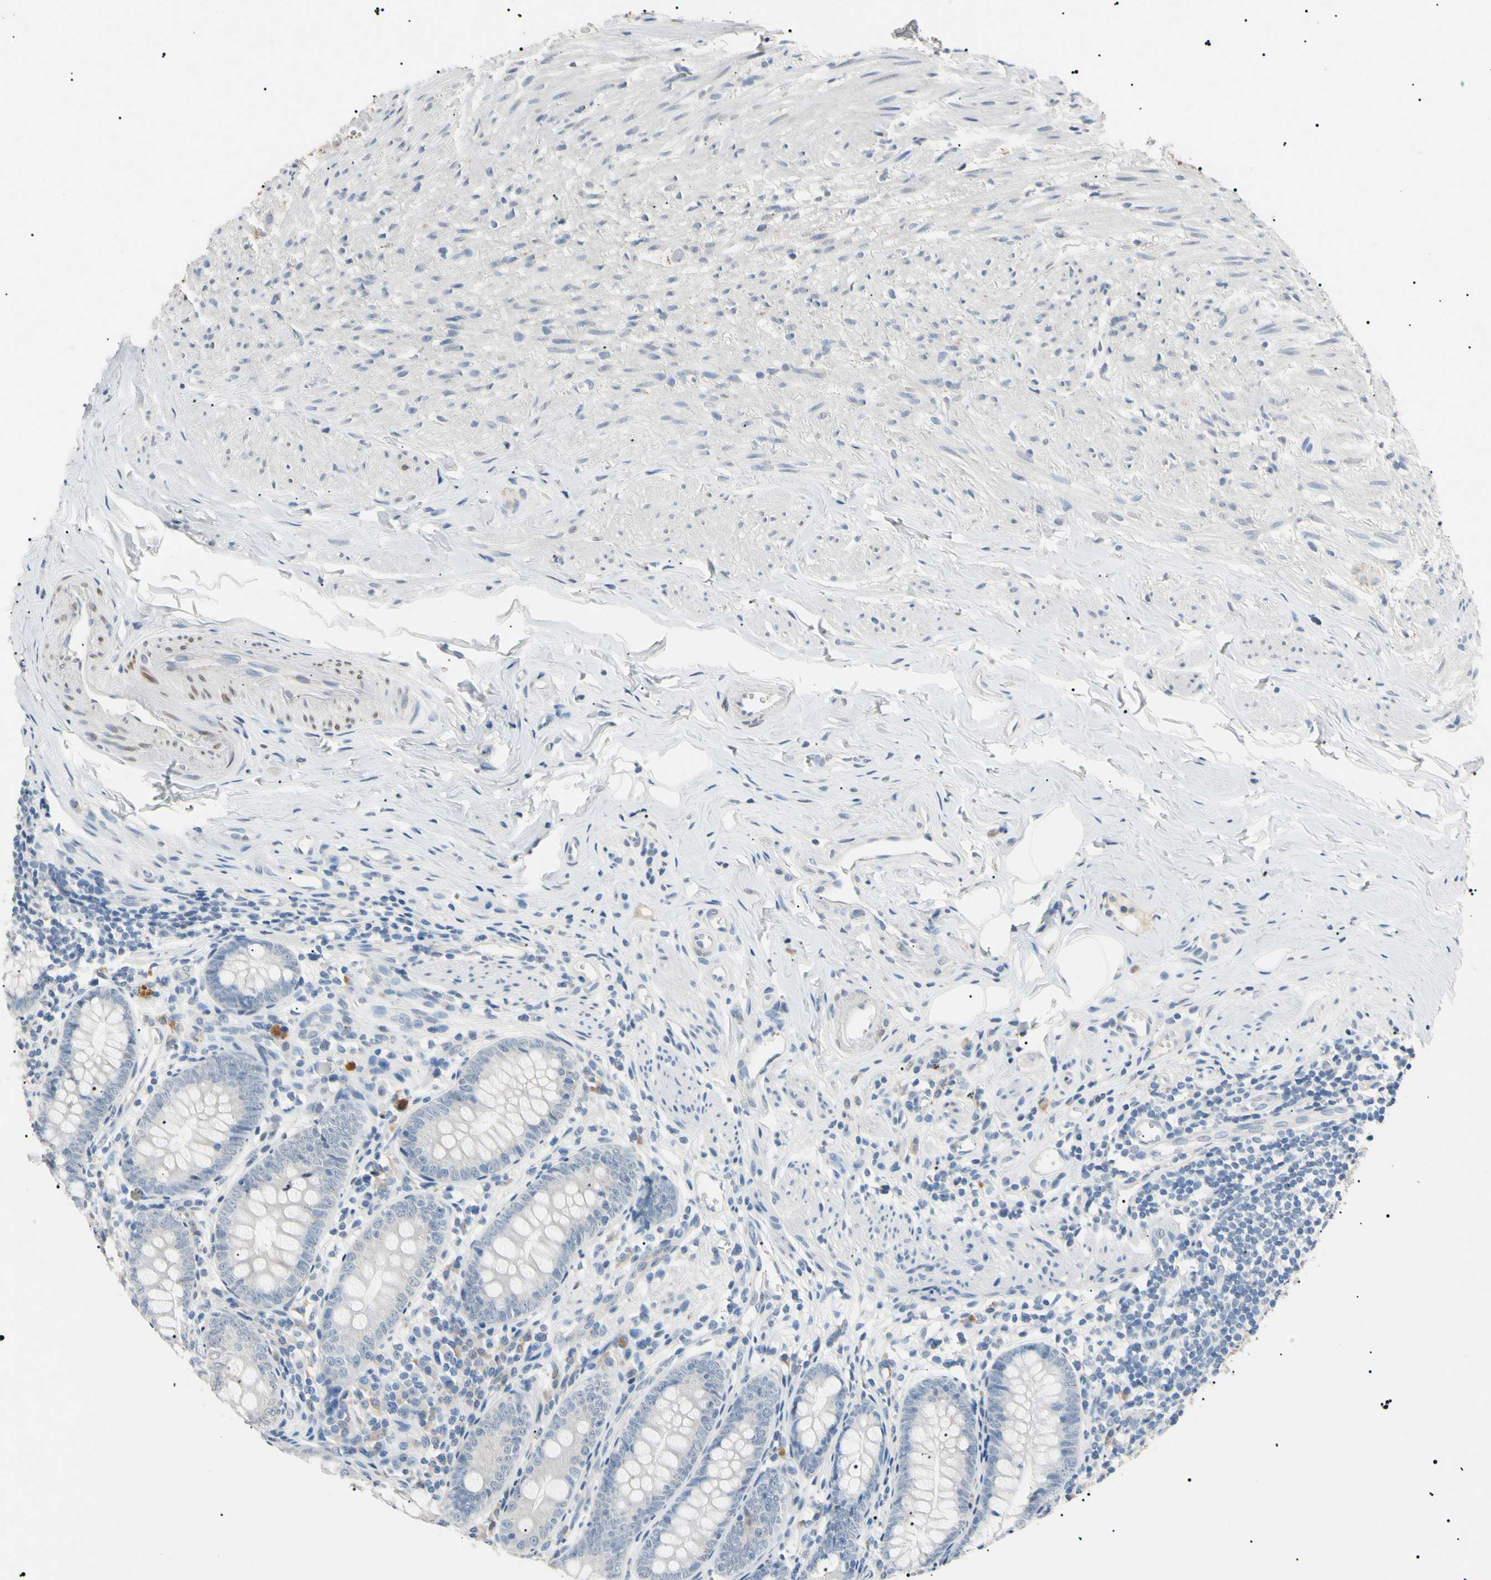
{"staining": {"intensity": "negative", "quantity": "none", "location": "none"}, "tissue": "appendix", "cell_type": "Glandular cells", "image_type": "normal", "snomed": [{"axis": "morphology", "description": "Normal tissue, NOS"}, {"axis": "topography", "description": "Appendix"}], "caption": "Glandular cells show no significant protein staining in unremarkable appendix. Nuclei are stained in blue.", "gene": "CGB3", "patient": {"sex": "female", "age": 77}}